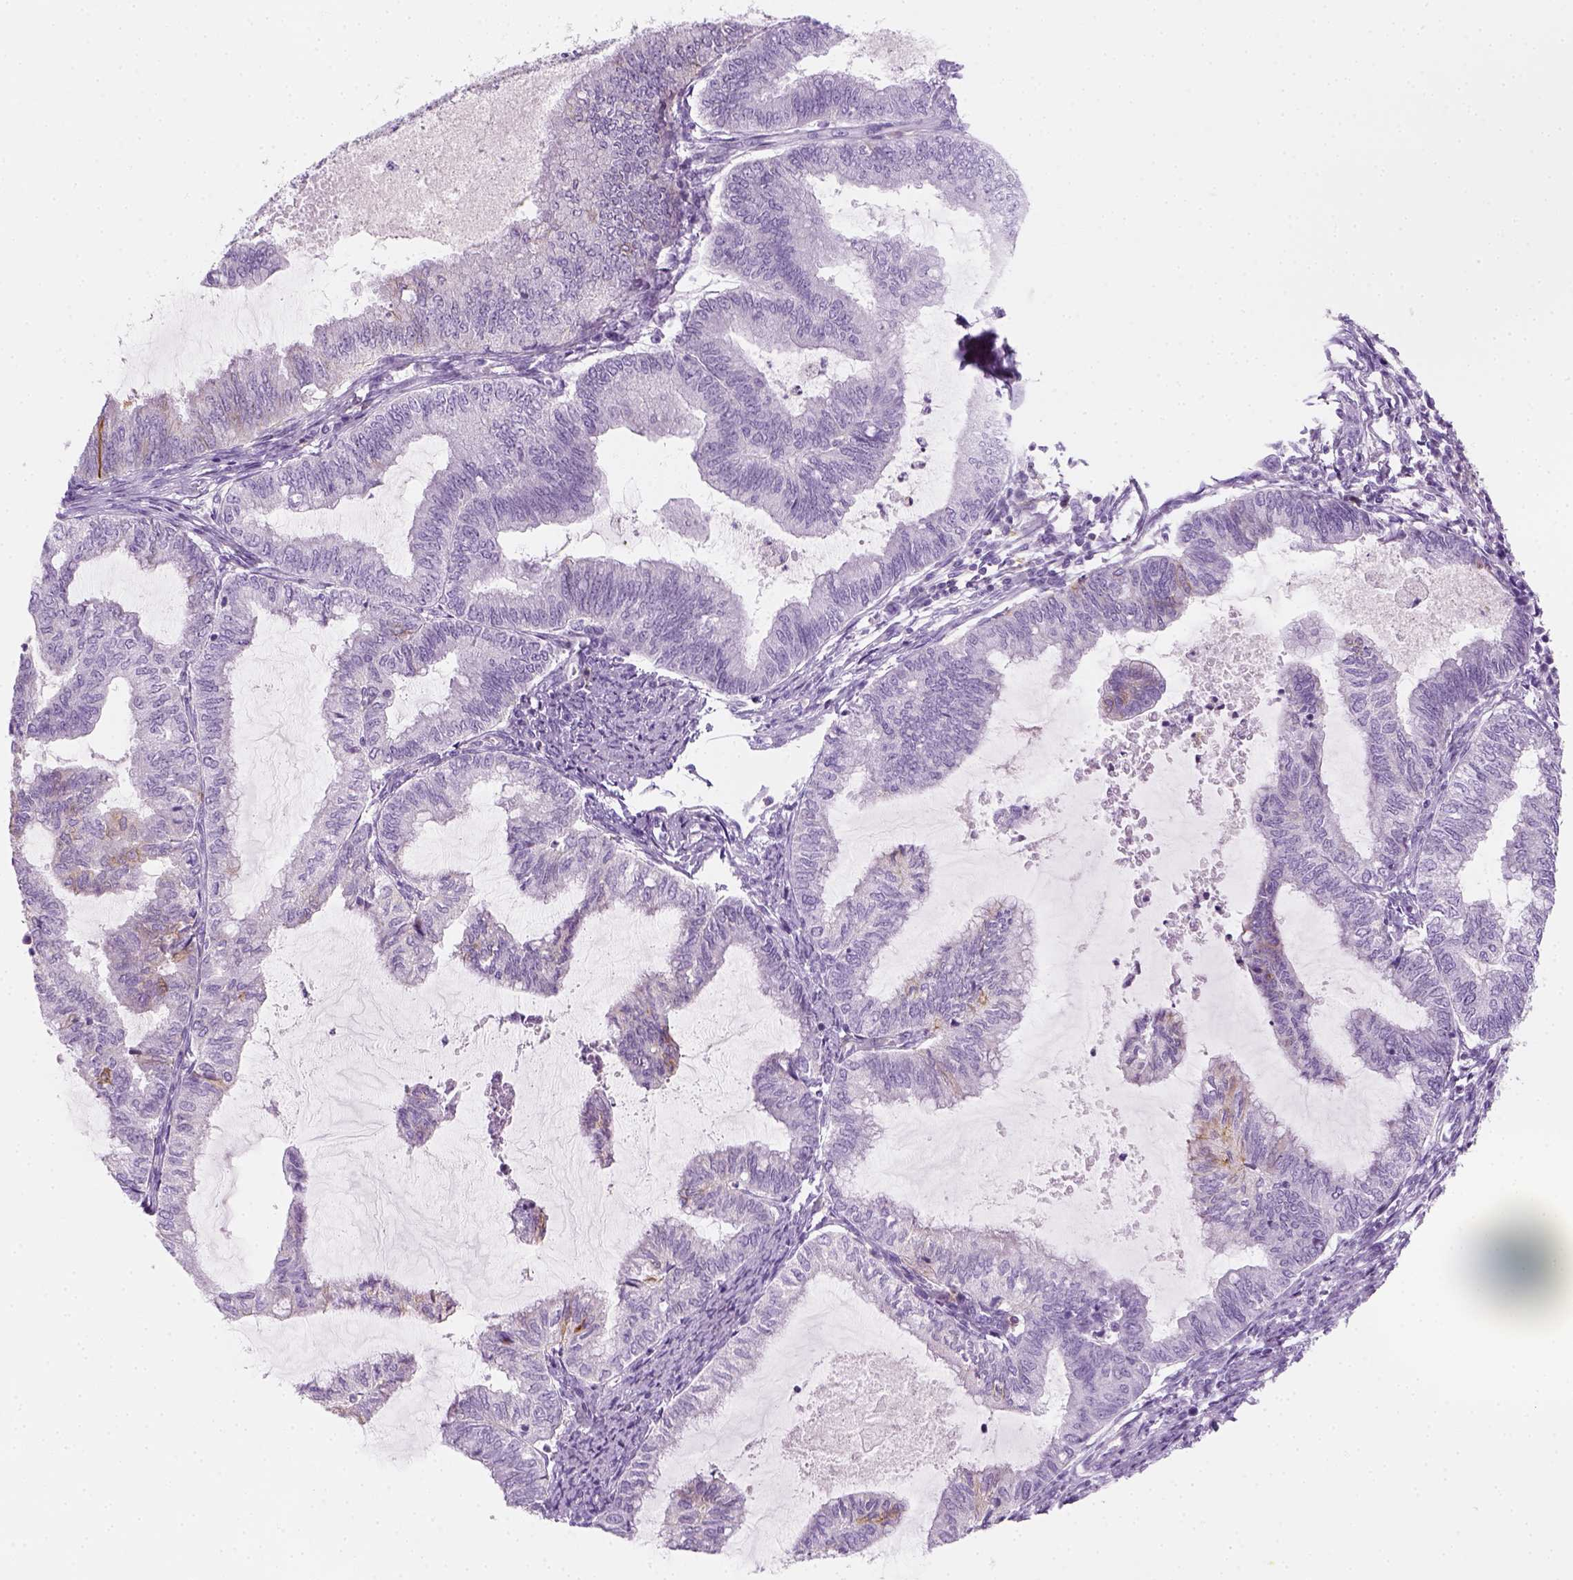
{"staining": {"intensity": "moderate", "quantity": "<25%", "location": "cytoplasmic/membranous"}, "tissue": "endometrial cancer", "cell_type": "Tumor cells", "image_type": "cancer", "snomed": [{"axis": "morphology", "description": "Adenocarcinoma, NOS"}, {"axis": "topography", "description": "Endometrium"}], "caption": "DAB immunohistochemical staining of human endometrial cancer (adenocarcinoma) displays moderate cytoplasmic/membranous protein staining in approximately <25% of tumor cells. (brown staining indicates protein expression, while blue staining denotes nuclei).", "gene": "AQP3", "patient": {"sex": "female", "age": 79}}